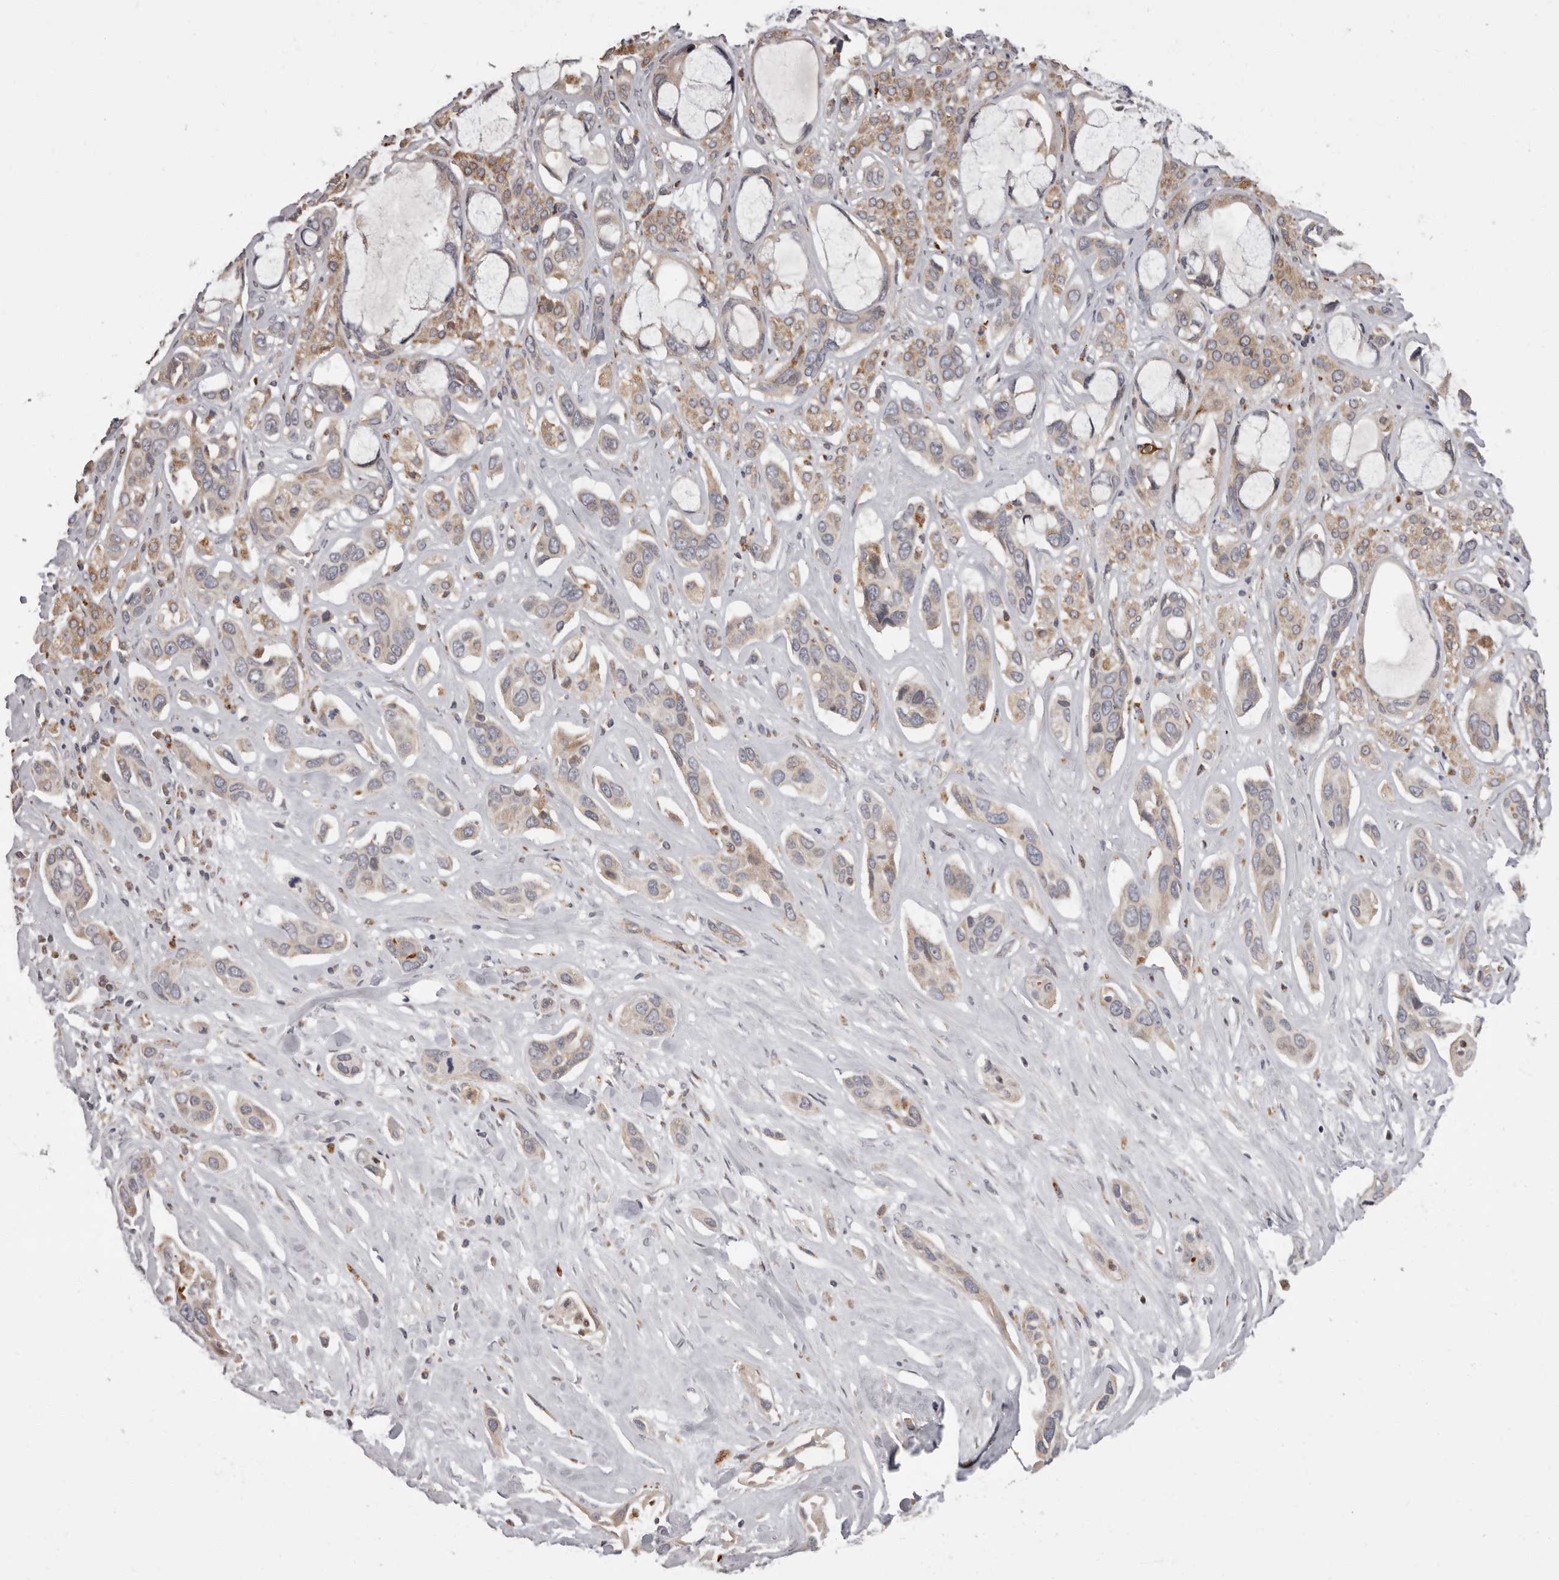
{"staining": {"intensity": "weak", "quantity": "25%-75%", "location": "cytoplasmic/membranous"}, "tissue": "pancreatic cancer", "cell_type": "Tumor cells", "image_type": "cancer", "snomed": [{"axis": "morphology", "description": "Adenocarcinoma, NOS"}, {"axis": "topography", "description": "Pancreas"}], "caption": "Tumor cells display low levels of weak cytoplasmic/membranous positivity in about 25%-75% of cells in human pancreatic cancer (adenocarcinoma). Immunohistochemistry stains the protein of interest in brown and the nuclei are stained blue.", "gene": "ADCY2", "patient": {"sex": "female", "age": 60}}